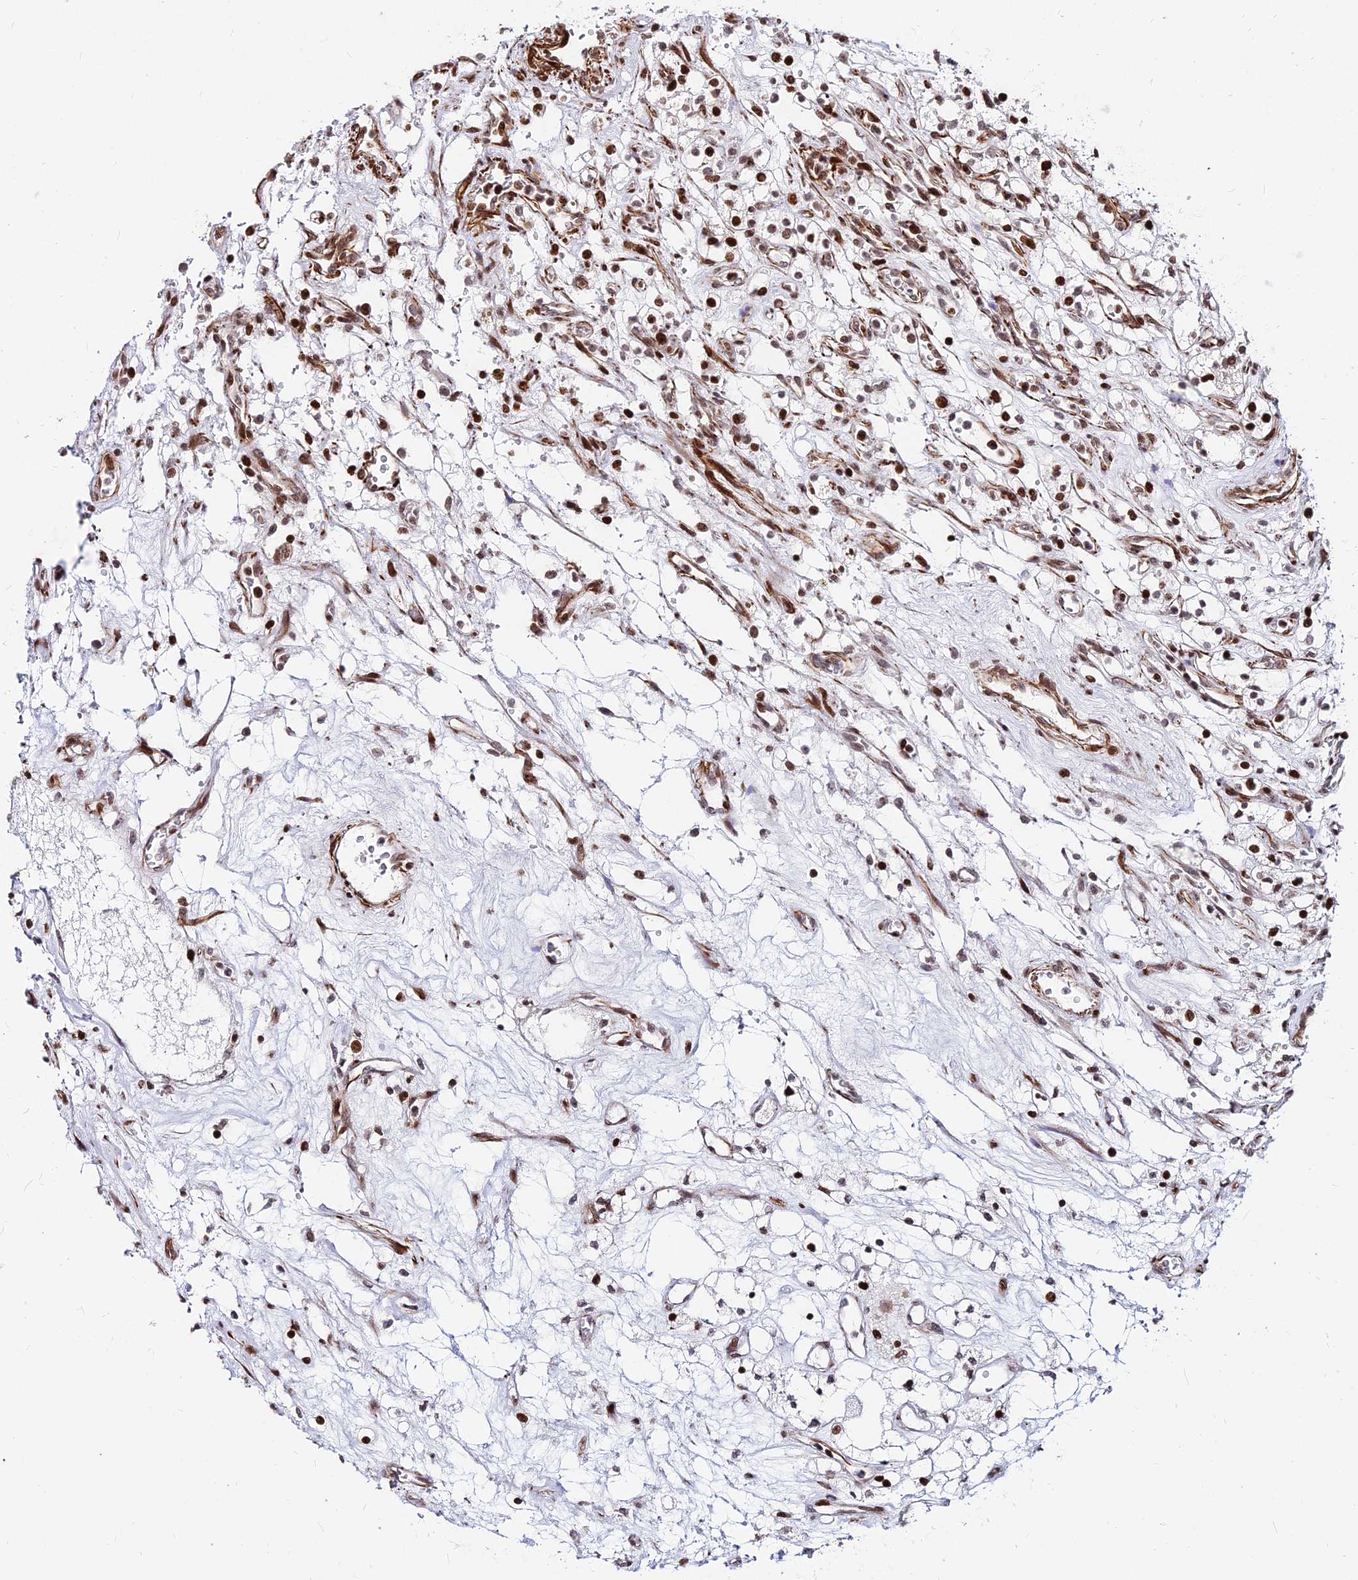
{"staining": {"intensity": "moderate", "quantity": "25%-75%", "location": "nuclear"}, "tissue": "renal cancer", "cell_type": "Tumor cells", "image_type": "cancer", "snomed": [{"axis": "morphology", "description": "Adenocarcinoma, NOS"}, {"axis": "topography", "description": "Kidney"}], "caption": "Immunohistochemistry of renal adenocarcinoma exhibits medium levels of moderate nuclear staining in approximately 25%-75% of tumor cells. (DAB (3,3'-diaminobenzidine) = brown stain, brightfield microscopy at high magnification).", "gene": "NYAP2", "patient": {"sex": "female", "age": 69}}